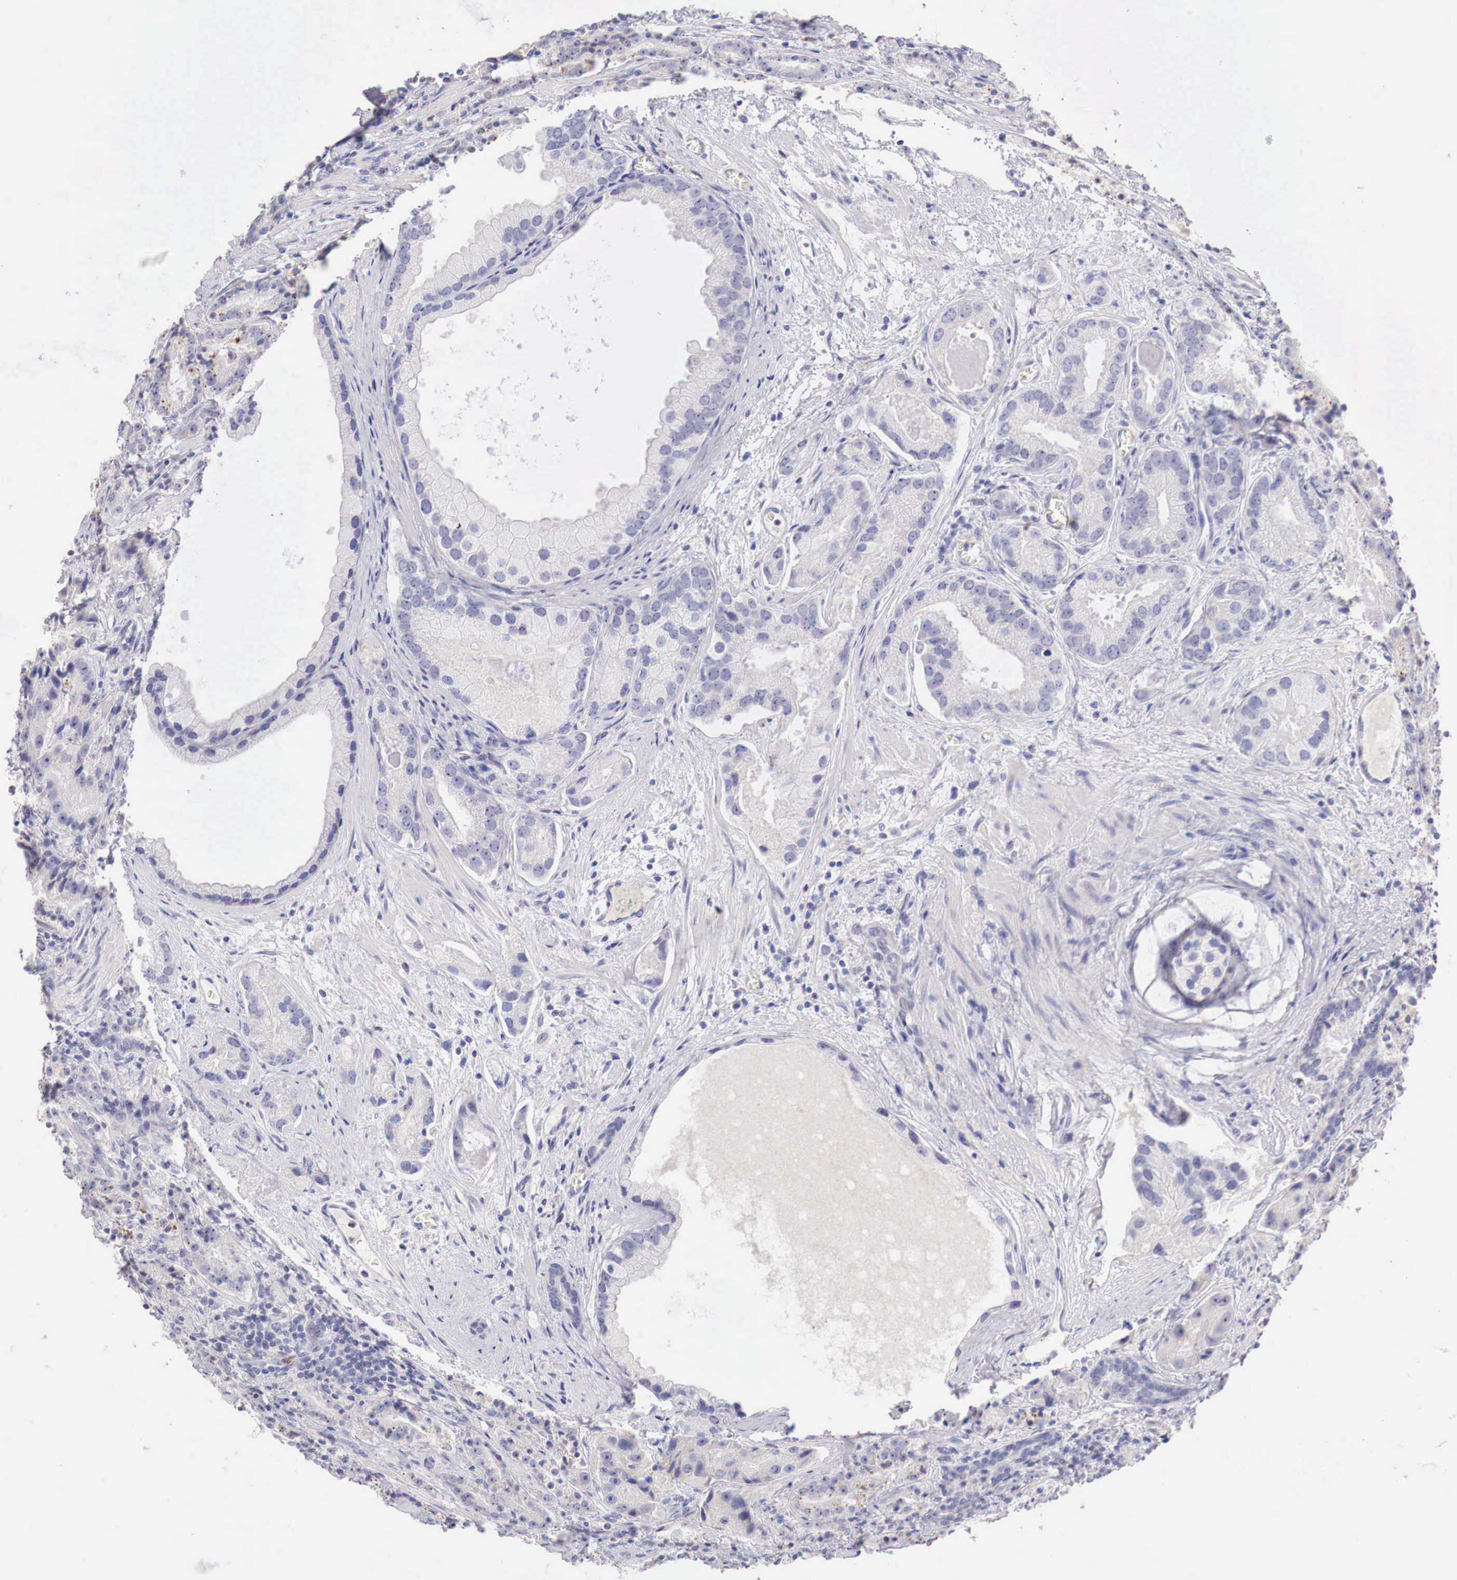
{"staining": {"intensity": "negative", "quantity": "none", "location": "none"}, "tissue": "prostate cancer", "cell_type": "Tumor cells", "image_type": "cancer", "snomed": [{"axis": "morphology", "description": "Adenocarcinoma, Medium grade"}, {"axis": "topography", "description": "Prostate"}], "caption": "Tumor cells show no significant positivity in prostate cancer.", "gene": "ITIH6", "patient": {"sex": "male", "age": 70}}